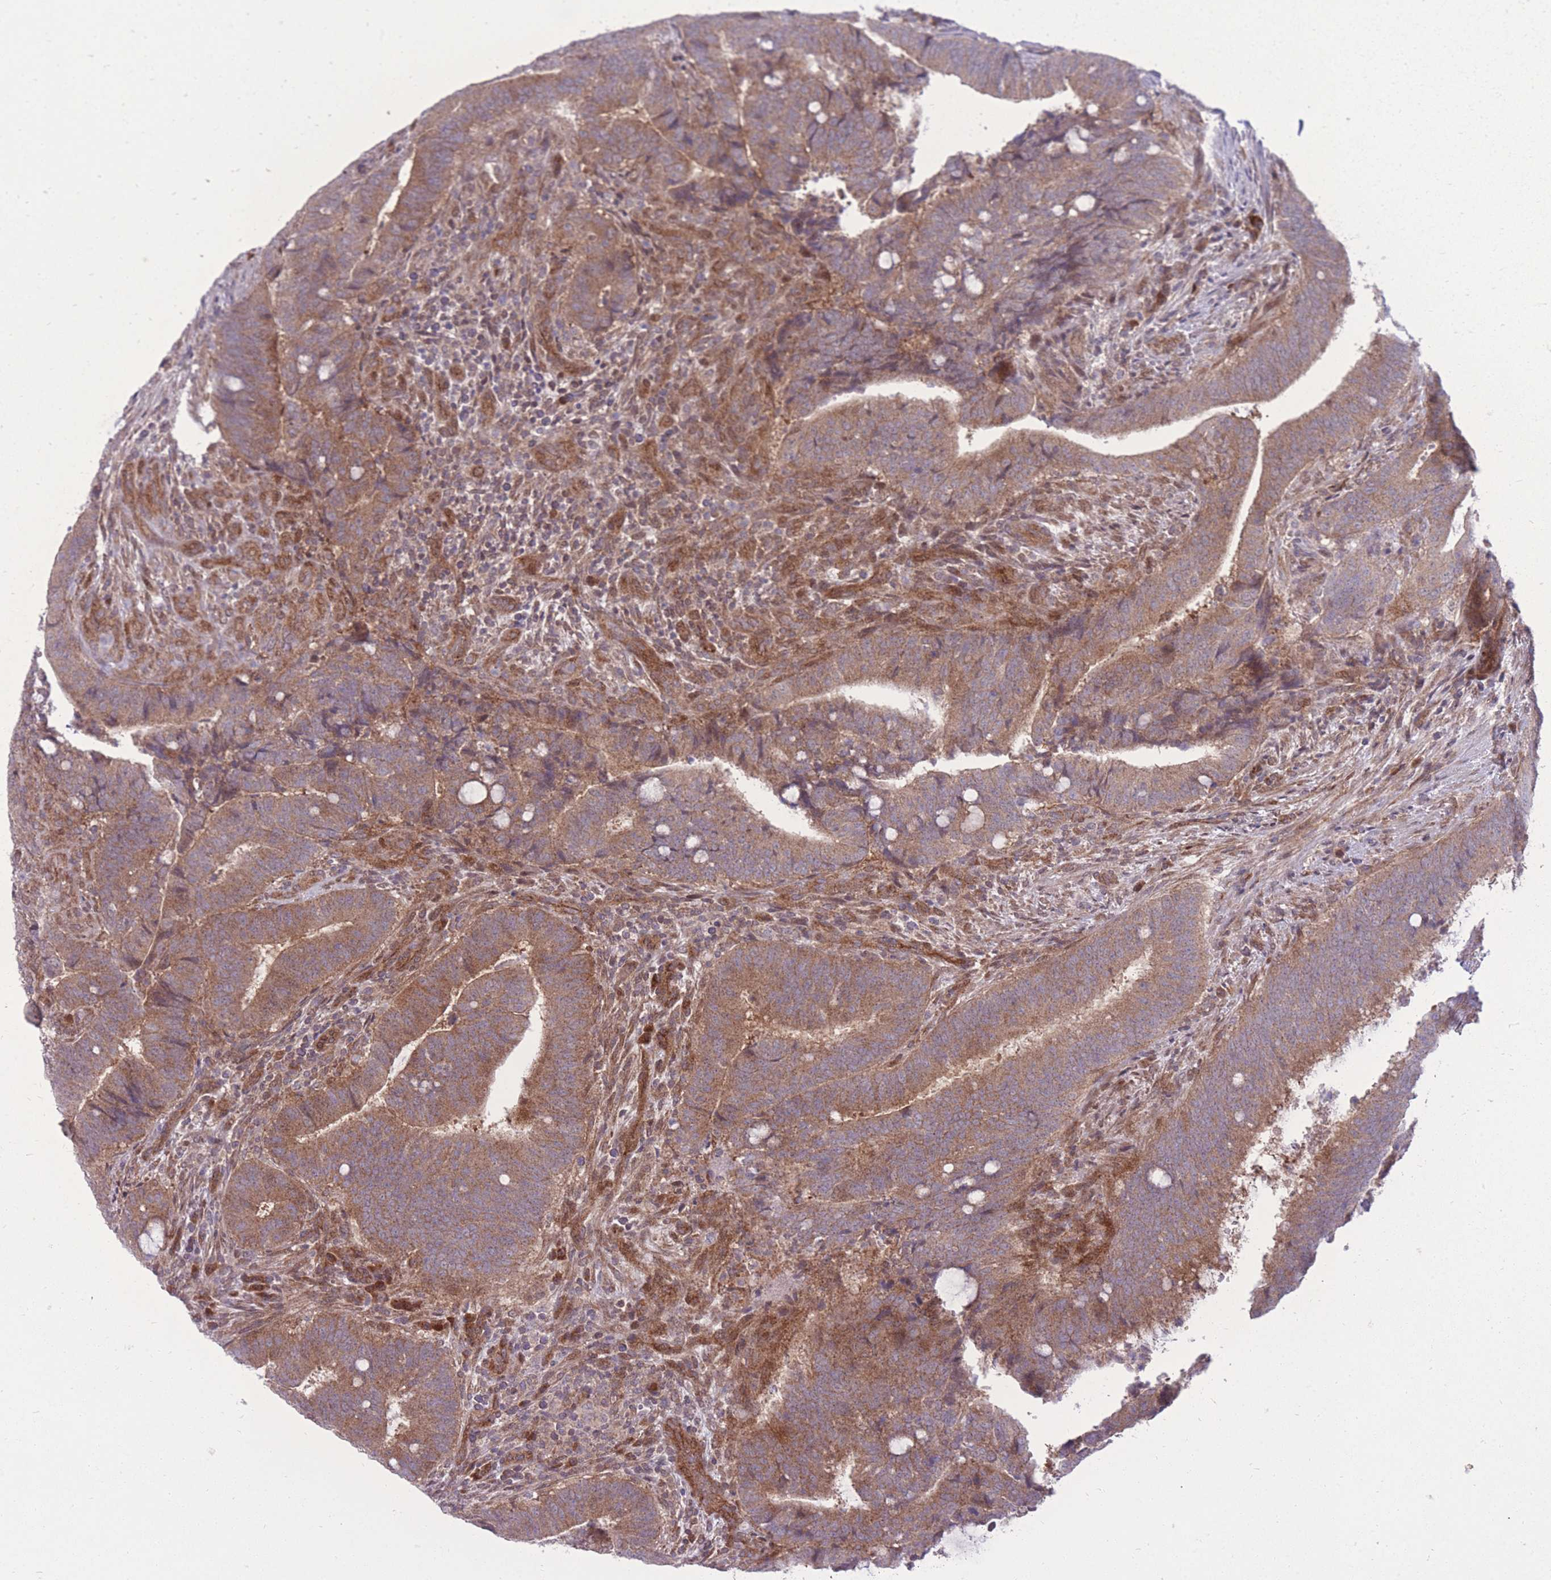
{"staining": {"intensity": "moderate", "quantity": ">75%", "location": "cytoplasmic/membranous"}, "tissue": "colorectal cancer", "cell_type": "Tumor cells", "image_type": "cancer", "snomed": [{"axis": "morphology", "description": "Adenocarcinoma, NOS"}, {"axis": "topography", "description": "Colon"}], "caption": "Tumor cells show moderate cytoplasmic/membranous positivity in about >75% of cells in adenocarcinoma (colorectal).", "gene": "RIC8A", "patient": {"sex": "female", "age": 43}}